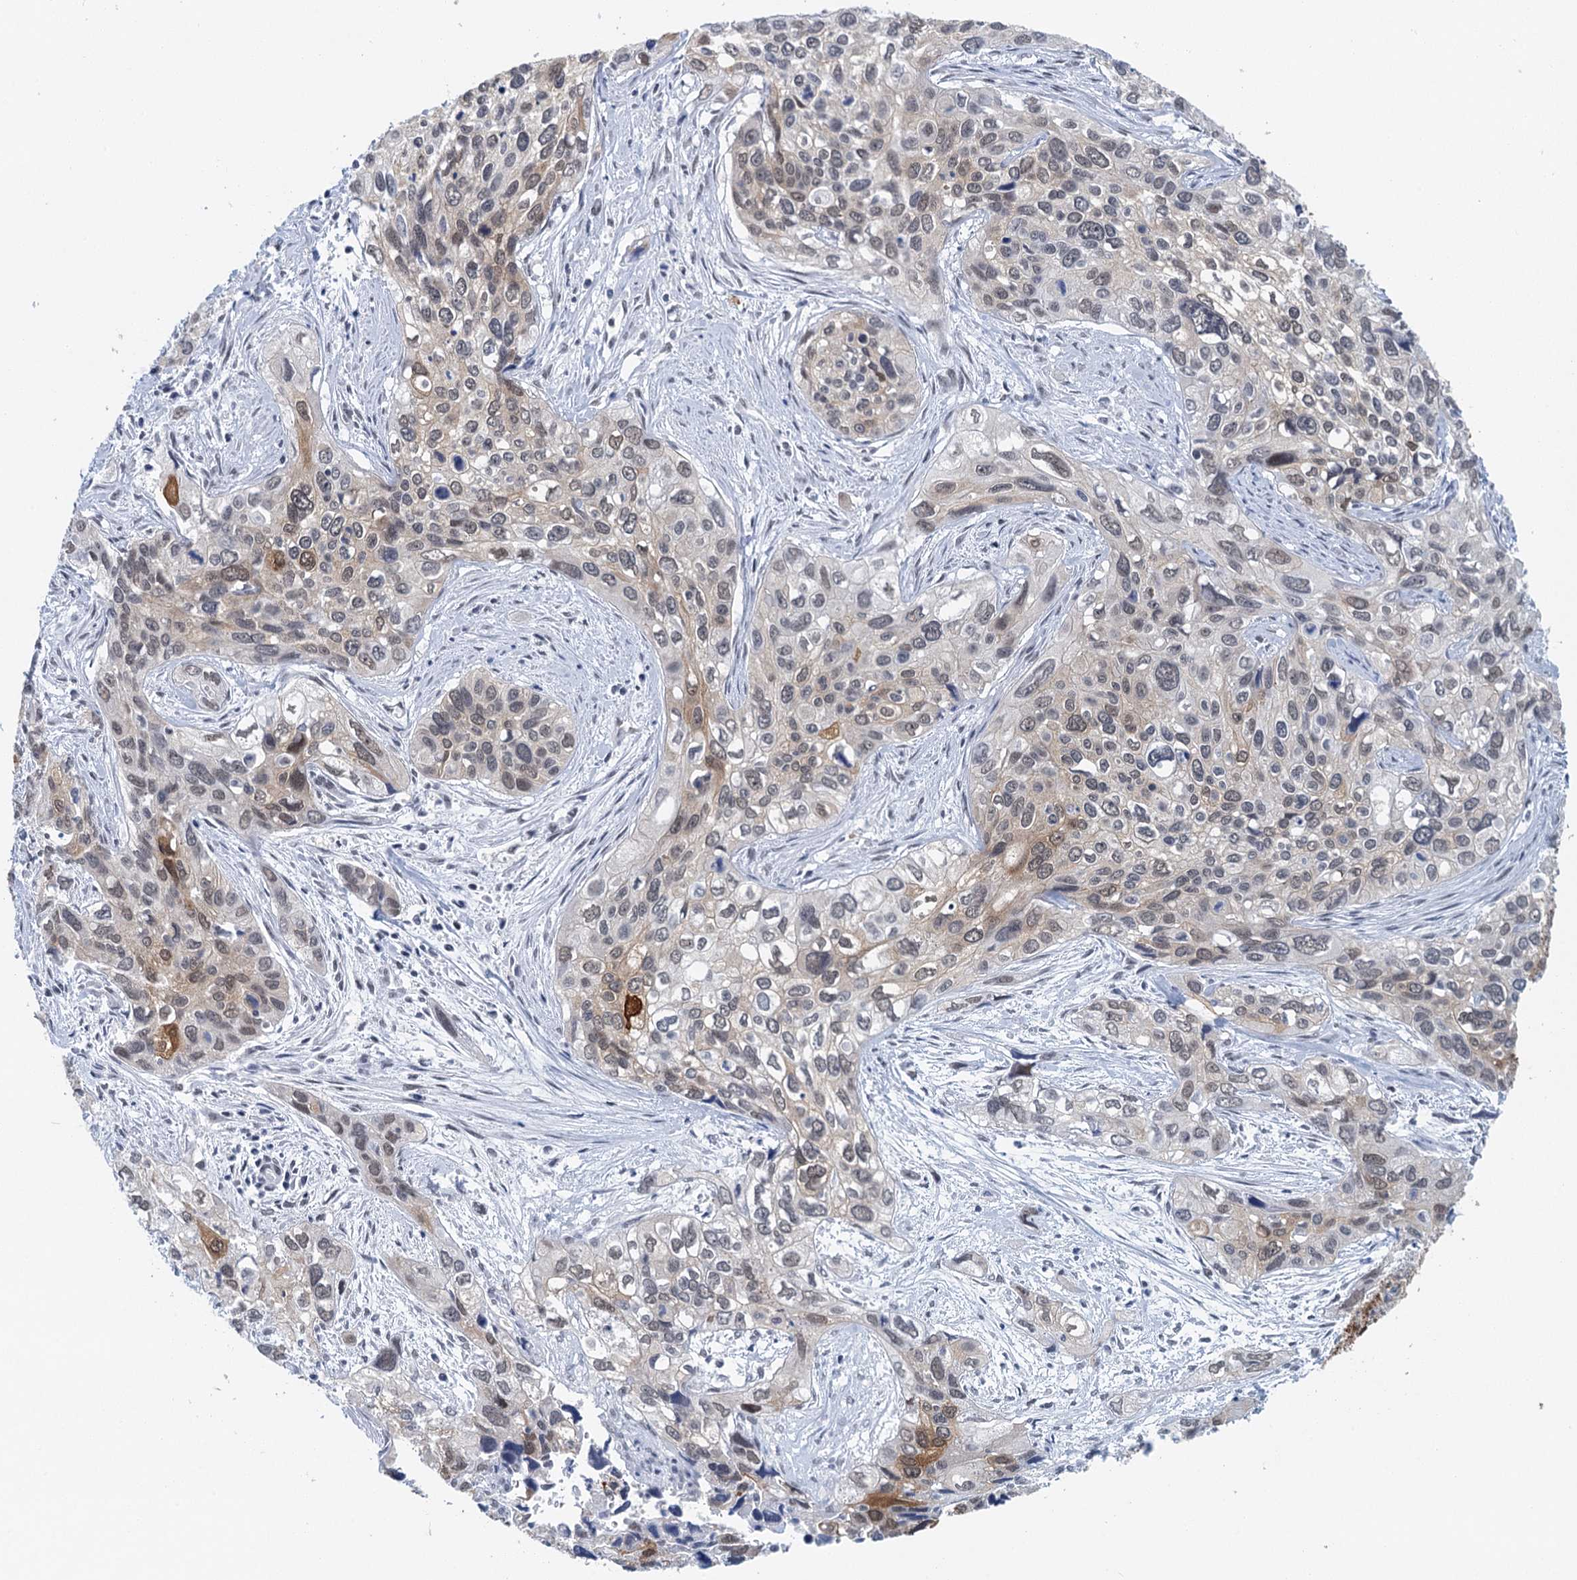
{"staining": {"intensity": "moderate", "quantity": "25%-75%", "location": "cytoplasmic/membranous"}, "tissue": "cervical cancer", "cell_type": "Tumor cells", "image_type": "cancer", "snomed": [{"axis": "morphology", "description": "Squamous cell carcinoma, NOS"}, {"axis": "topography", "description": "Cervix"}], "caption": "Cervical squamous cell carcinoma stained for a protein displays moderate cytoplasmic/membranous positivity in tumor cells. (IHC, brightfield microscopy, high magnification).", "gene": "EPS8L1", "patient": {"sex": "female", "age": 55}}